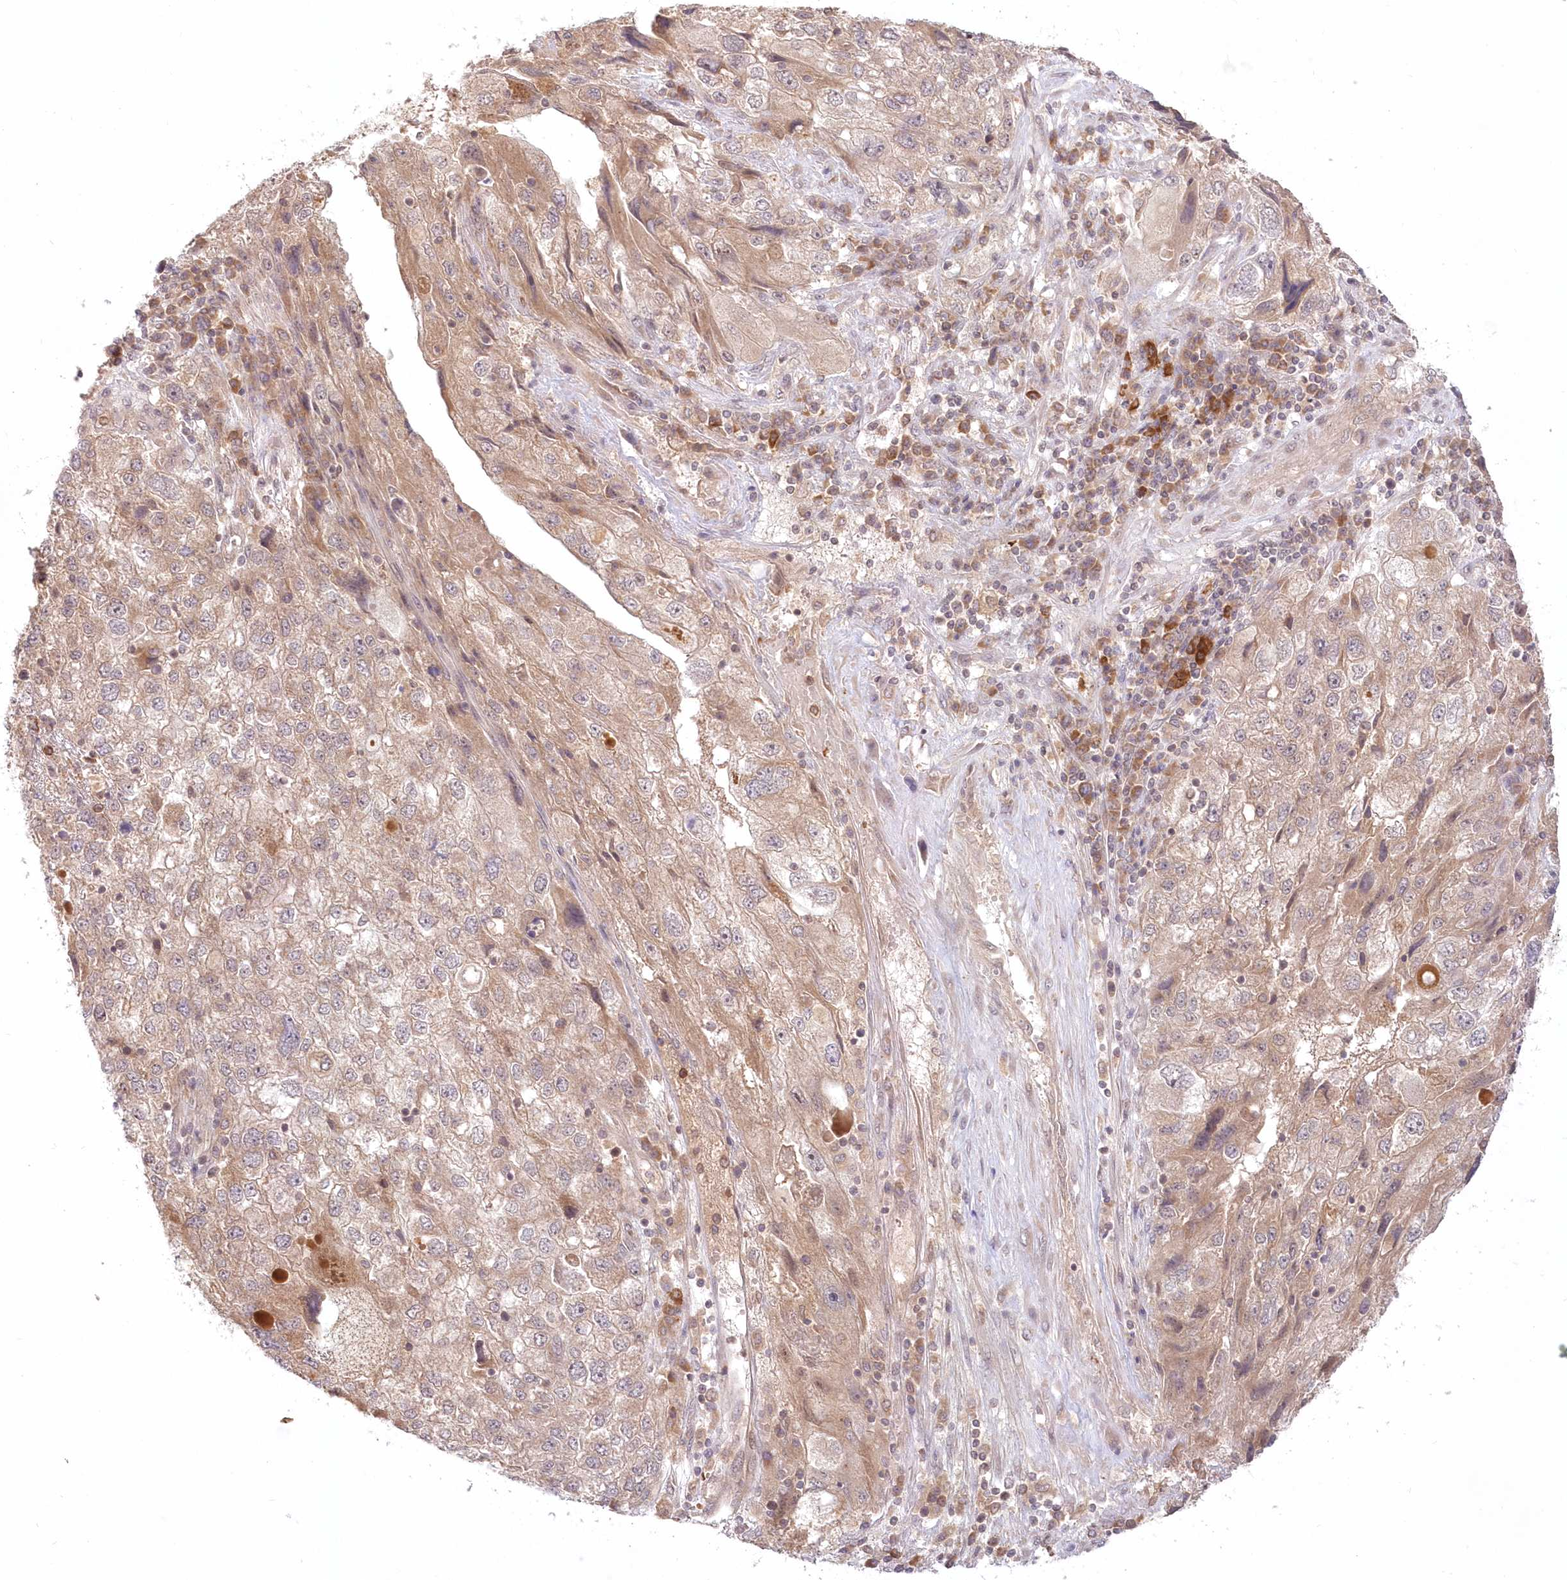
{"staining": {"intensity": "weak", "quantity": "25%-75%", "location": "cytoplasmic/membranous"}, "tissue": "endometrial cancer", "cell_type": "Tumor cells", "image_type": "cancer", "snomed": [{"axis": "morphology", "description": "Adenocarcinoma, NOS"}, {"axis": "topography", "description": "Endometrium"}], "caption": "Endometrial cancer stained with a protein marker reveals weak staining in tumor cells.", "gene": "MTMR3", "patient": {"sex": "female", "age": 49}}